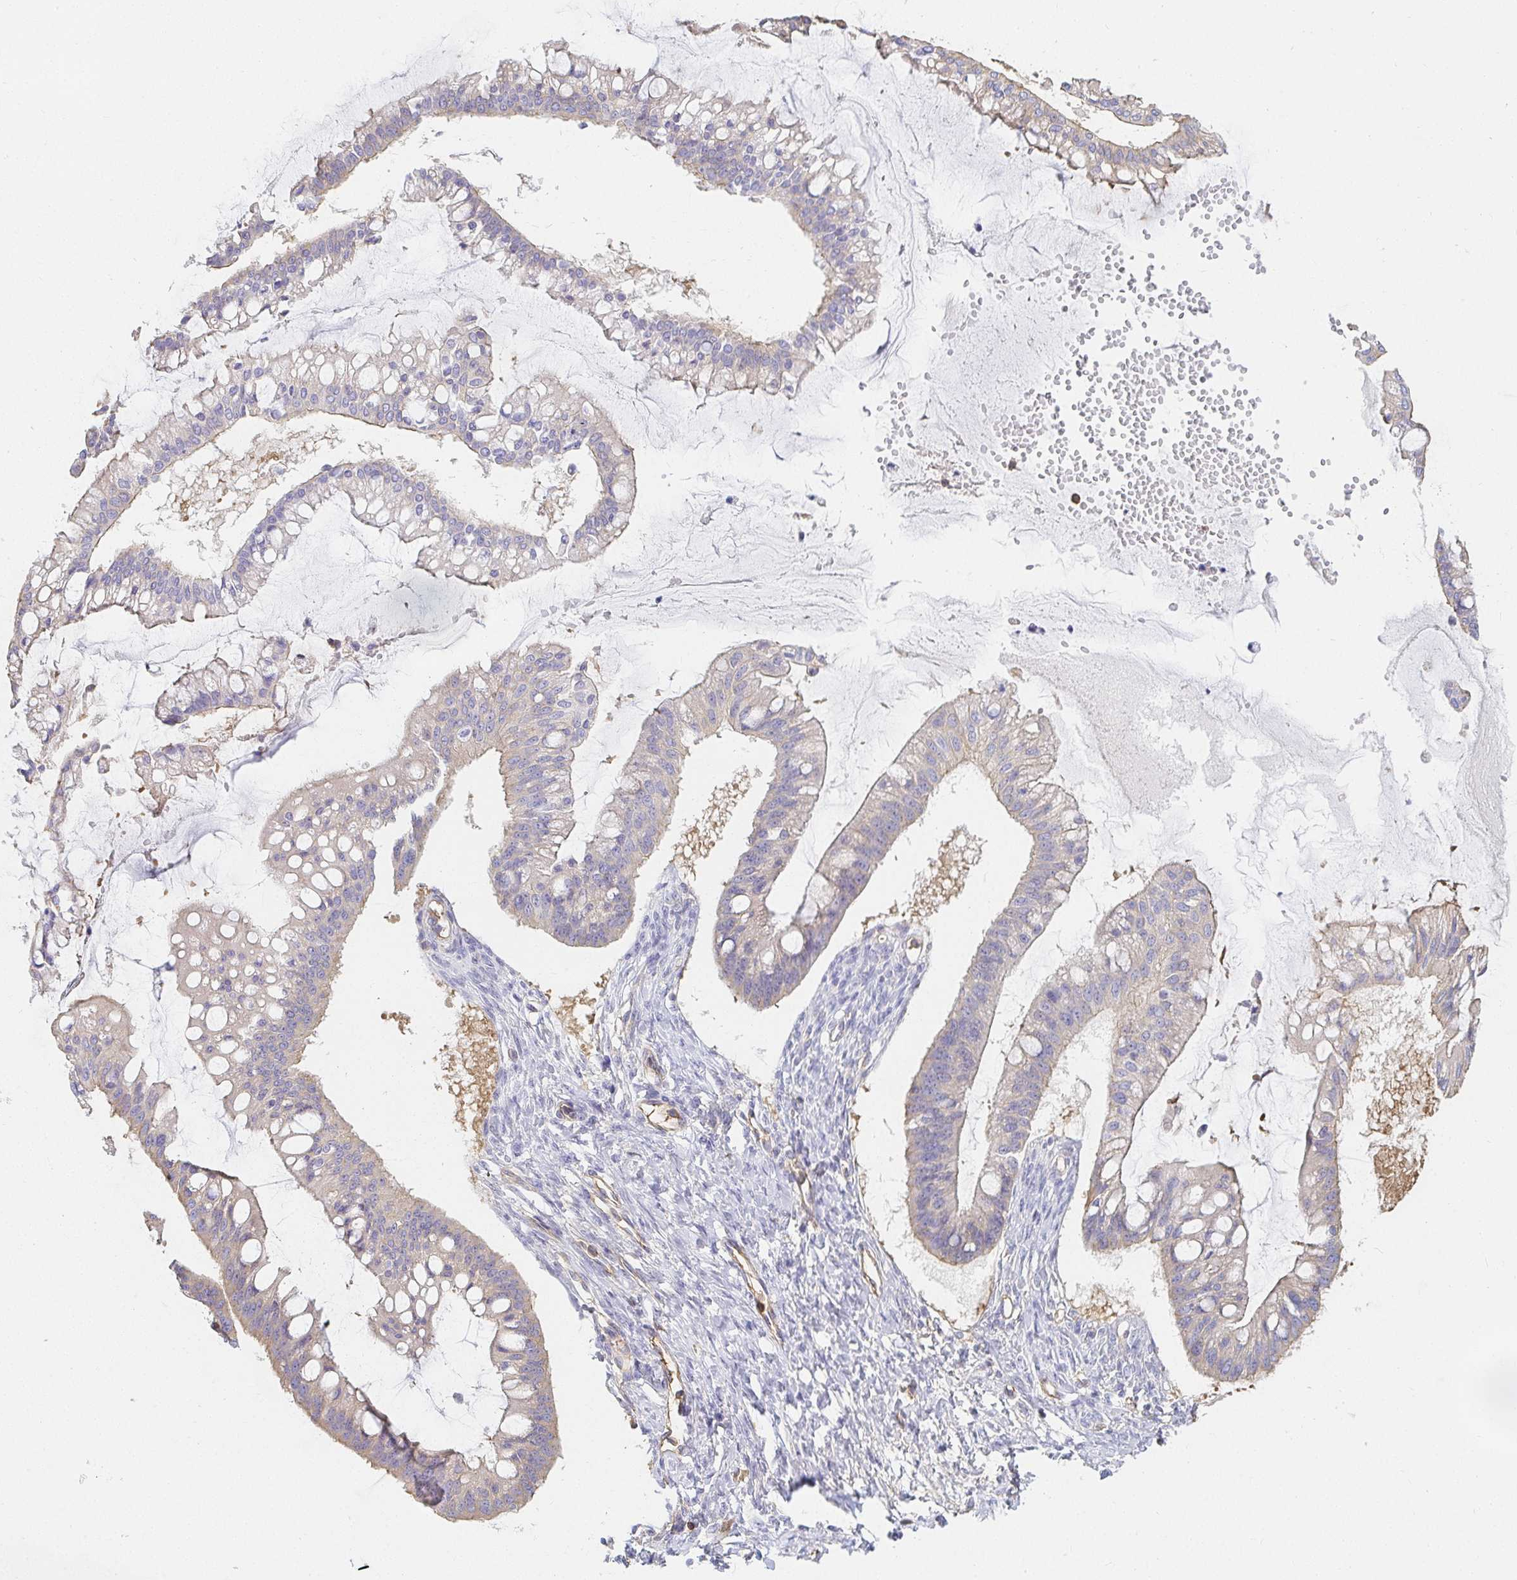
{"staining": {"intensity": "weak", "quantity": "<25%", "location": "cytoplasmic/membranous"}, "tissue": "ovarian cancer", "cell_type": "Tumor cells", "image_type": "cancer", "snomed": [{"axis": "morphology", "description": "Cystadenocarcinoma, mucinous, NOS"}, {"axis": "topography", "description": "Ovary"}], "caption": "A high-resolution image shows IHC staining of ovarian cancer (mucinous cystadenocarcinoma), which reveals no significant expression in tumor cells.", "gene": "TSPAN19", "patient": {"sex": "female", "age": 73}}